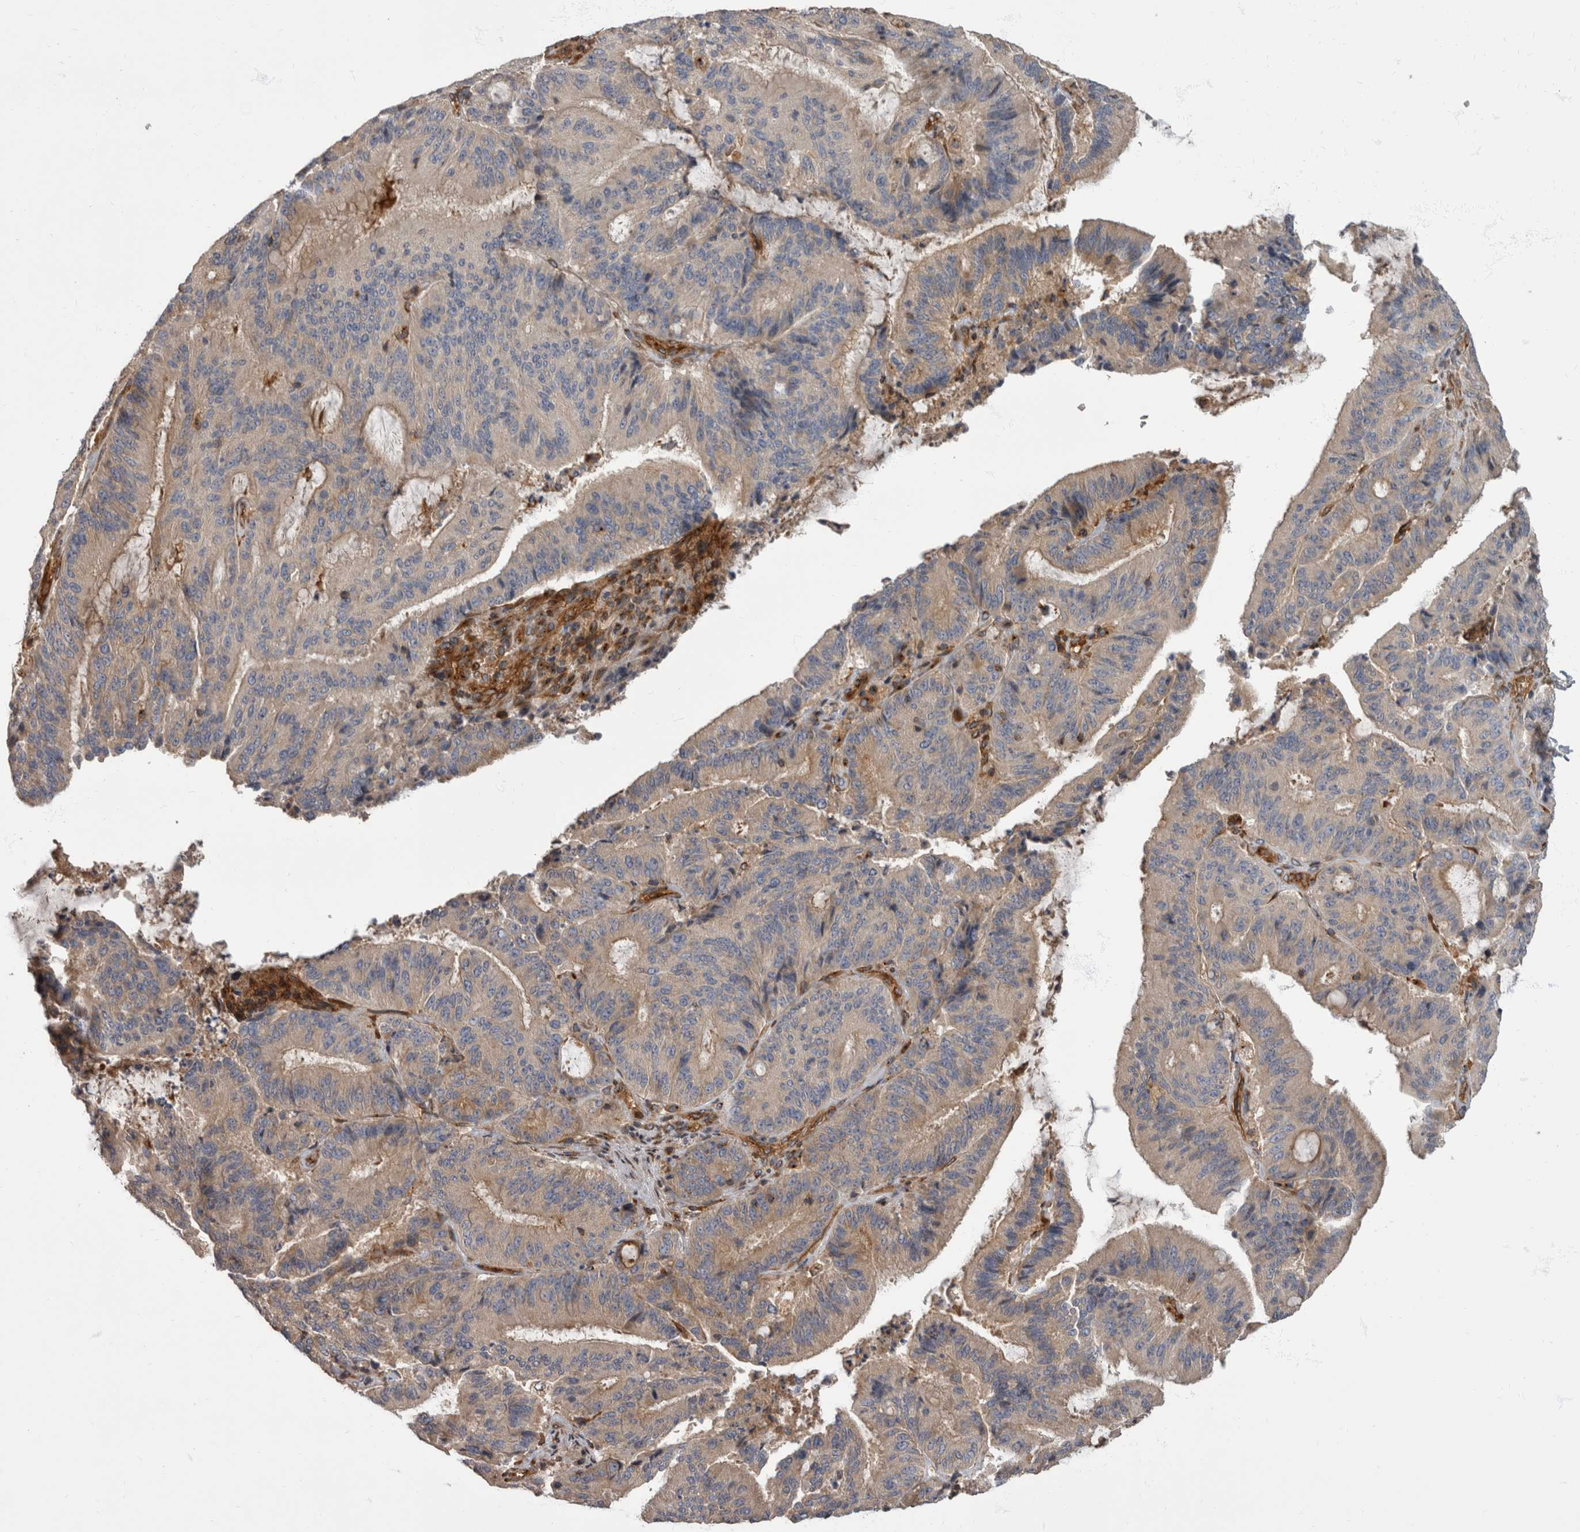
{"staining": {"intensity": "weak", "quantity": "<25%", "location": "cytoplasmic/membranous"}, "tissue": "liver cancer", "cell_type": "Tumor cells", "image_type": "cancer", "snomed": [{"axis": "morphology", "description": "Normal tissue, NOS"}, {"axis": "morphology", "description": "Cholangiocarcinoma"}, {"axis": "topography", "description": "Liver"}, {"axis": "topography", "description": "Peripheral nerve tissue"}], "caption": "Liver cancer was stained to show a protein in brown. There is no significant positivity in tumor cells.", "gene": "HOOK3", "patient": {"sex": "female", "age": 73}}